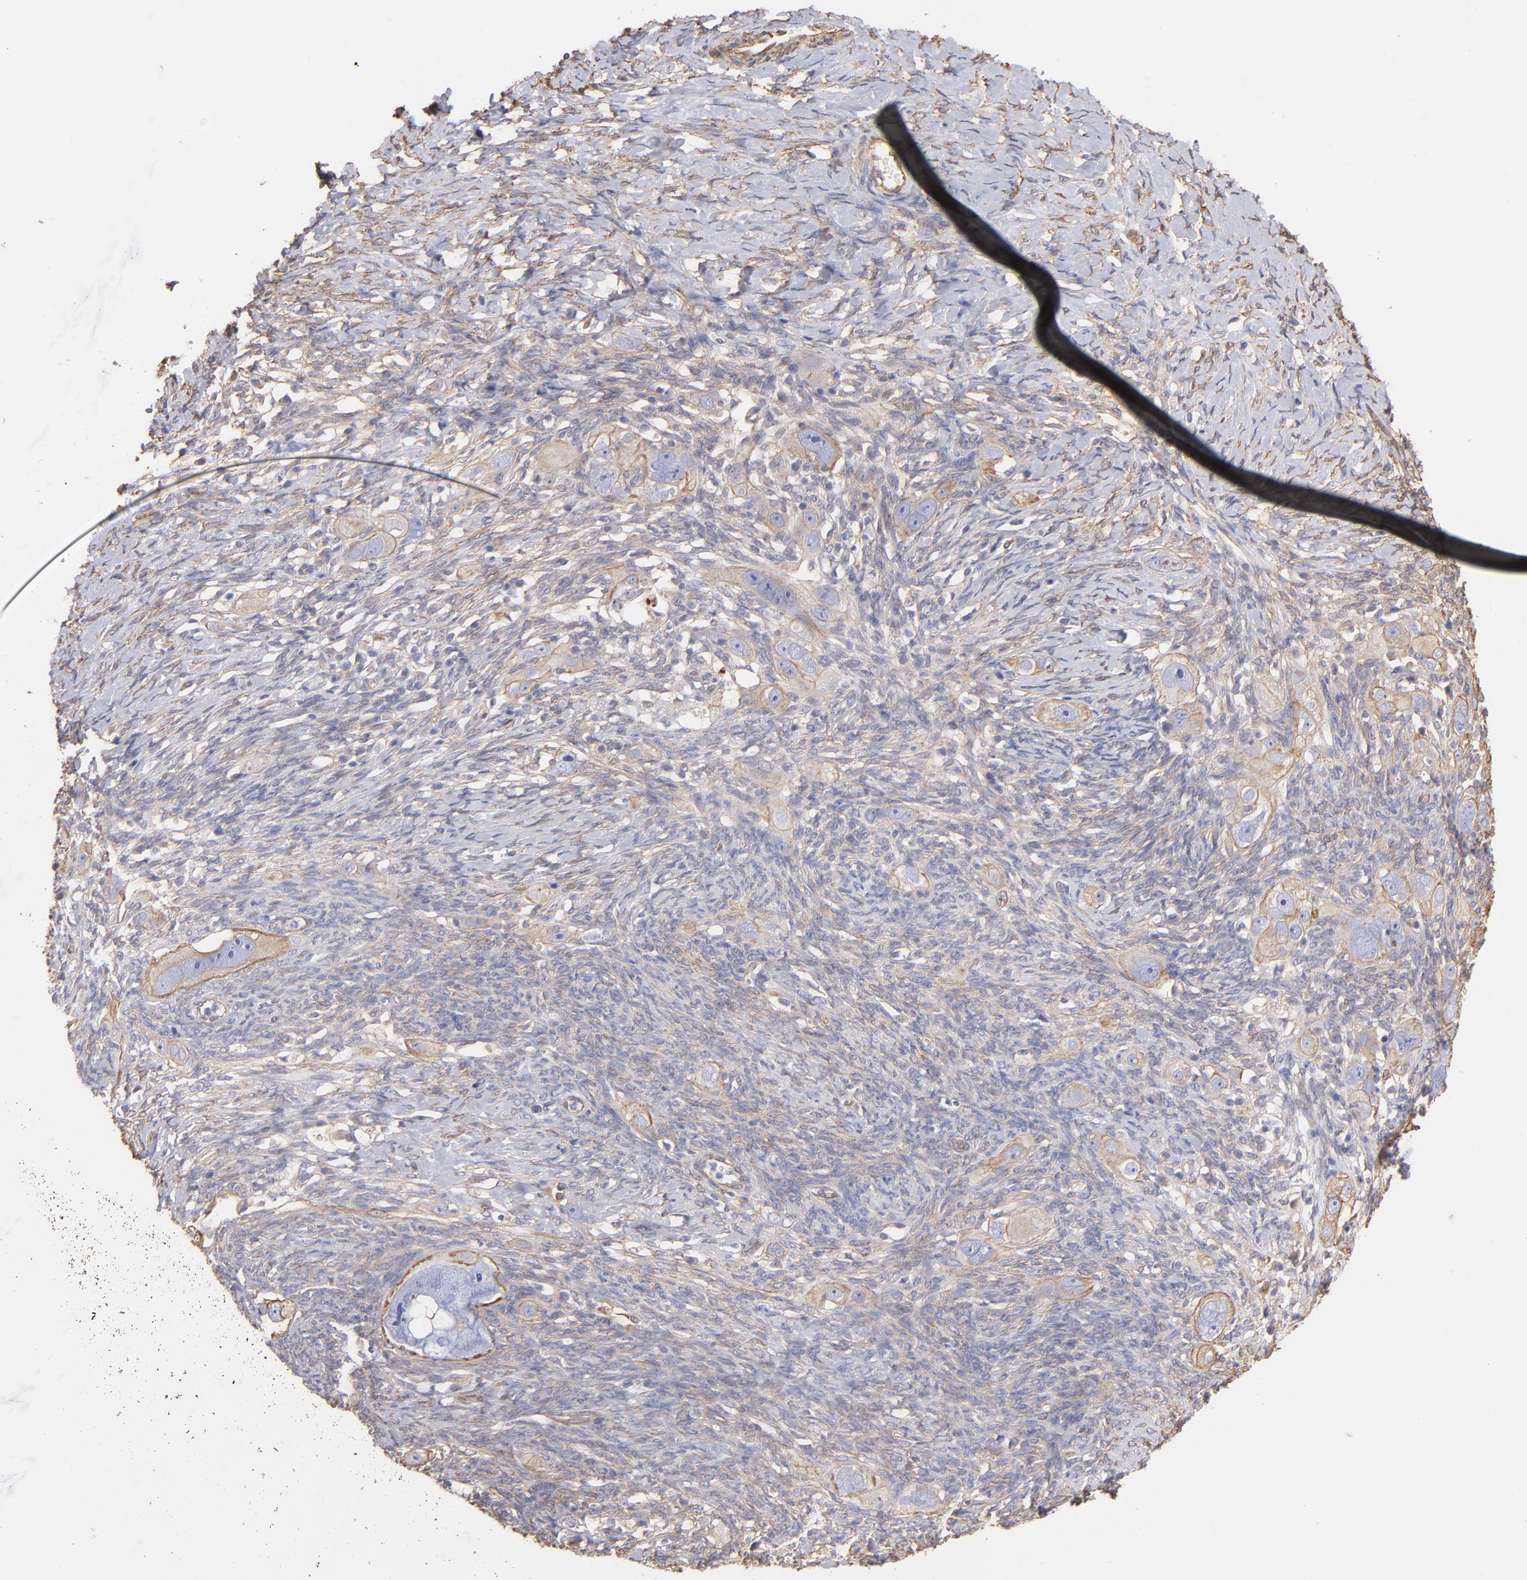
{"staining": {"intensity": "weak", "quantity": ">75%", "location": "cytoplasmic/membranous"}, "tissue": "ovarian cancer", "cell_type": "Tumor cells", "image_type": "cancer", "snomed": [{"axis": "morphology", "description": "Normal tissue, NOS"}, {"axis": "morphology", "description": "Cystadenocarcinoma, serous, NOS"}, {"axis": "topography", "description": "Ovary"}], "caption": "Brown immunohistochemical staining in ovarian cancer shows weak cytoplasmic/membranous positivity in about >75% of tumor cells.", "gene": "PLEC", "patient": {"sex": "female", "age": 62}}